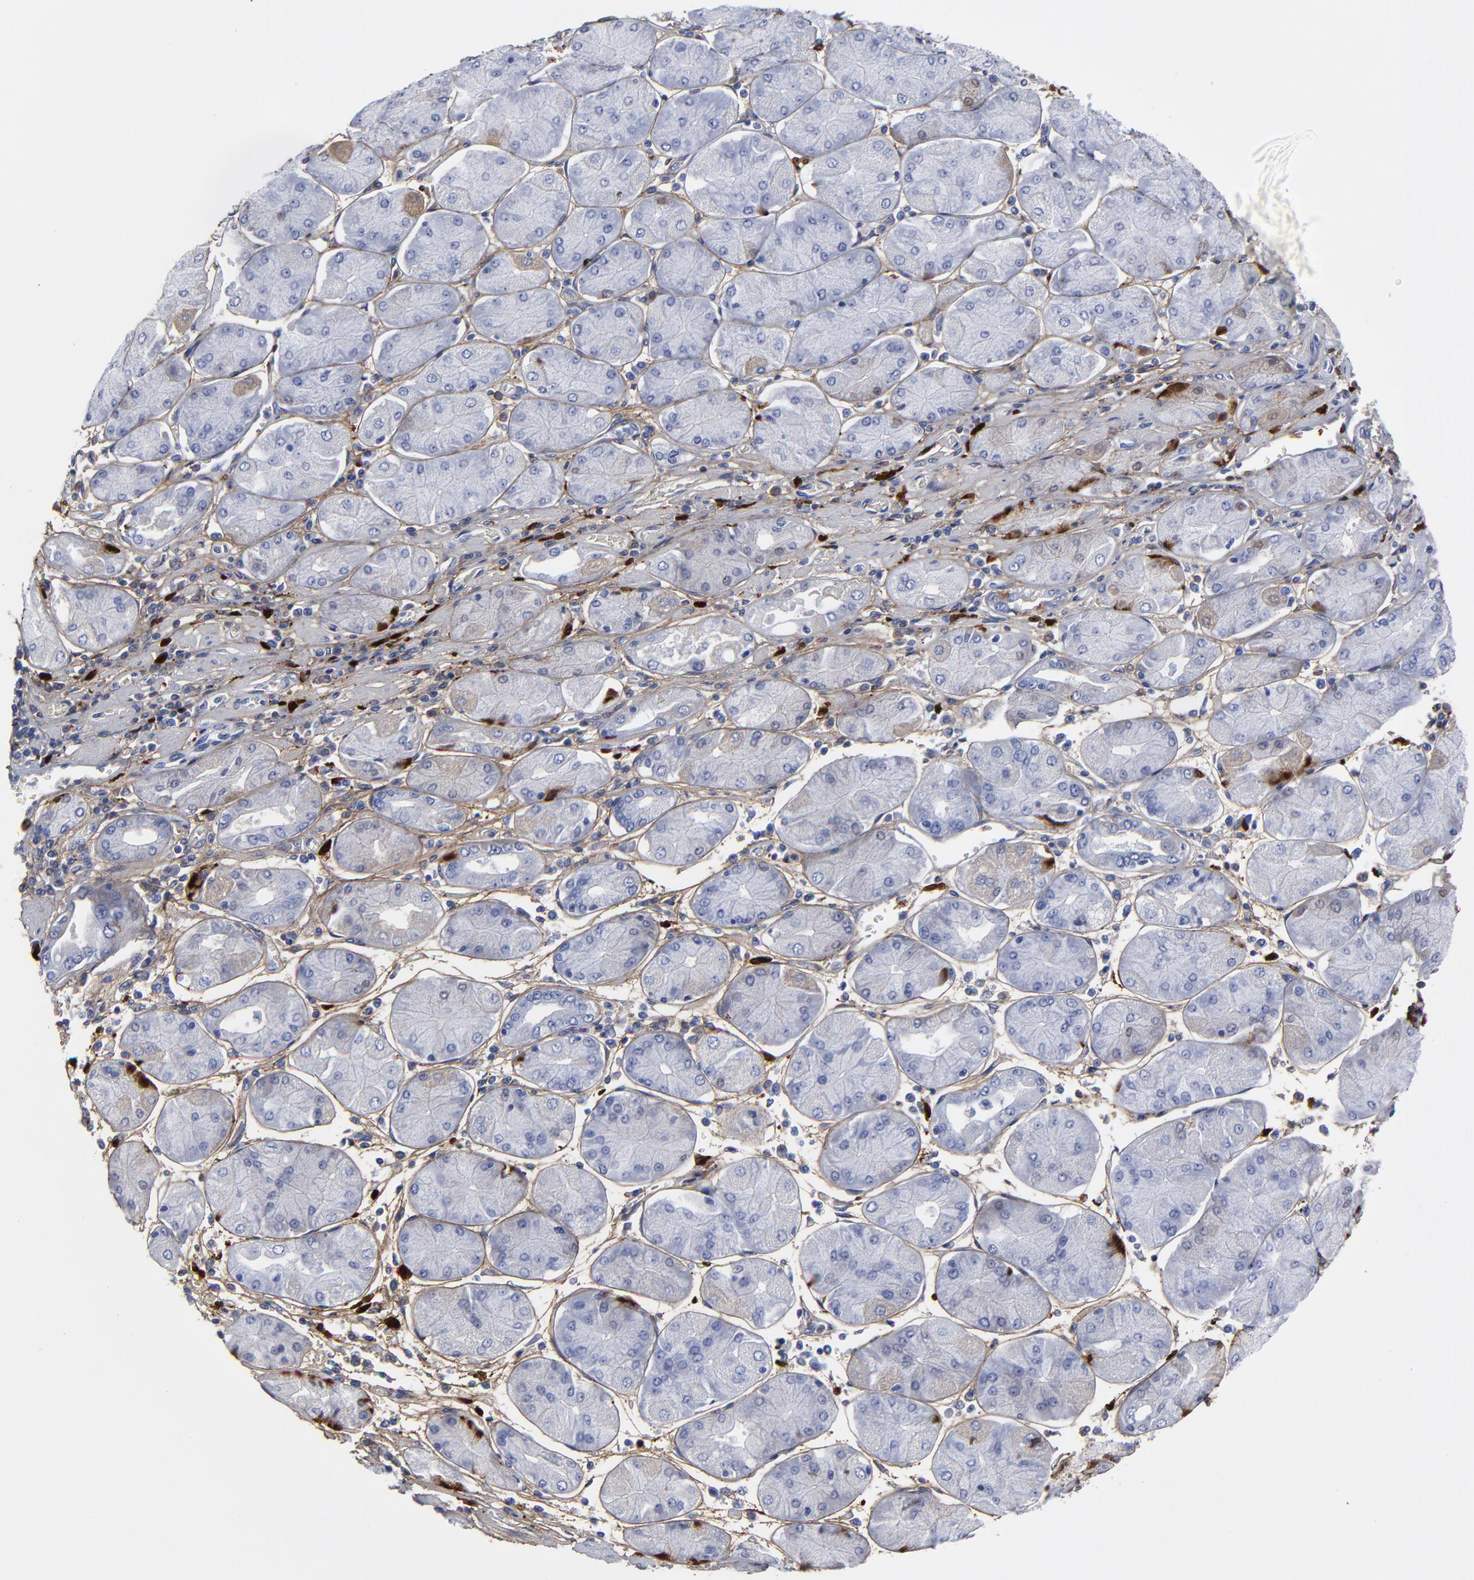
{"staining": {"intensity": "weak", "quantity": "25%-75%", "location": "cytoplasmic/membranous"}, "tissue": "stomach cancer", "cell_type": "Tumor cells", "image_type": "cancer", "snomed": [{"axis": "morphology", "description": "Normal tissue, NOS"}, {"axis": "morphology", "description": "Adenocarcinoma, NOS"}, {"axis": "topography", "description": "Stomach, upper"}, {"axis": "topography", "description": "Stomach"}], "caption": "Human adenocarcinoma (stomach) stained with a protein marker reveals weak staining in tumor cells.", "gene": "DCN", "patient": {"sex": "male", "age": 59}}